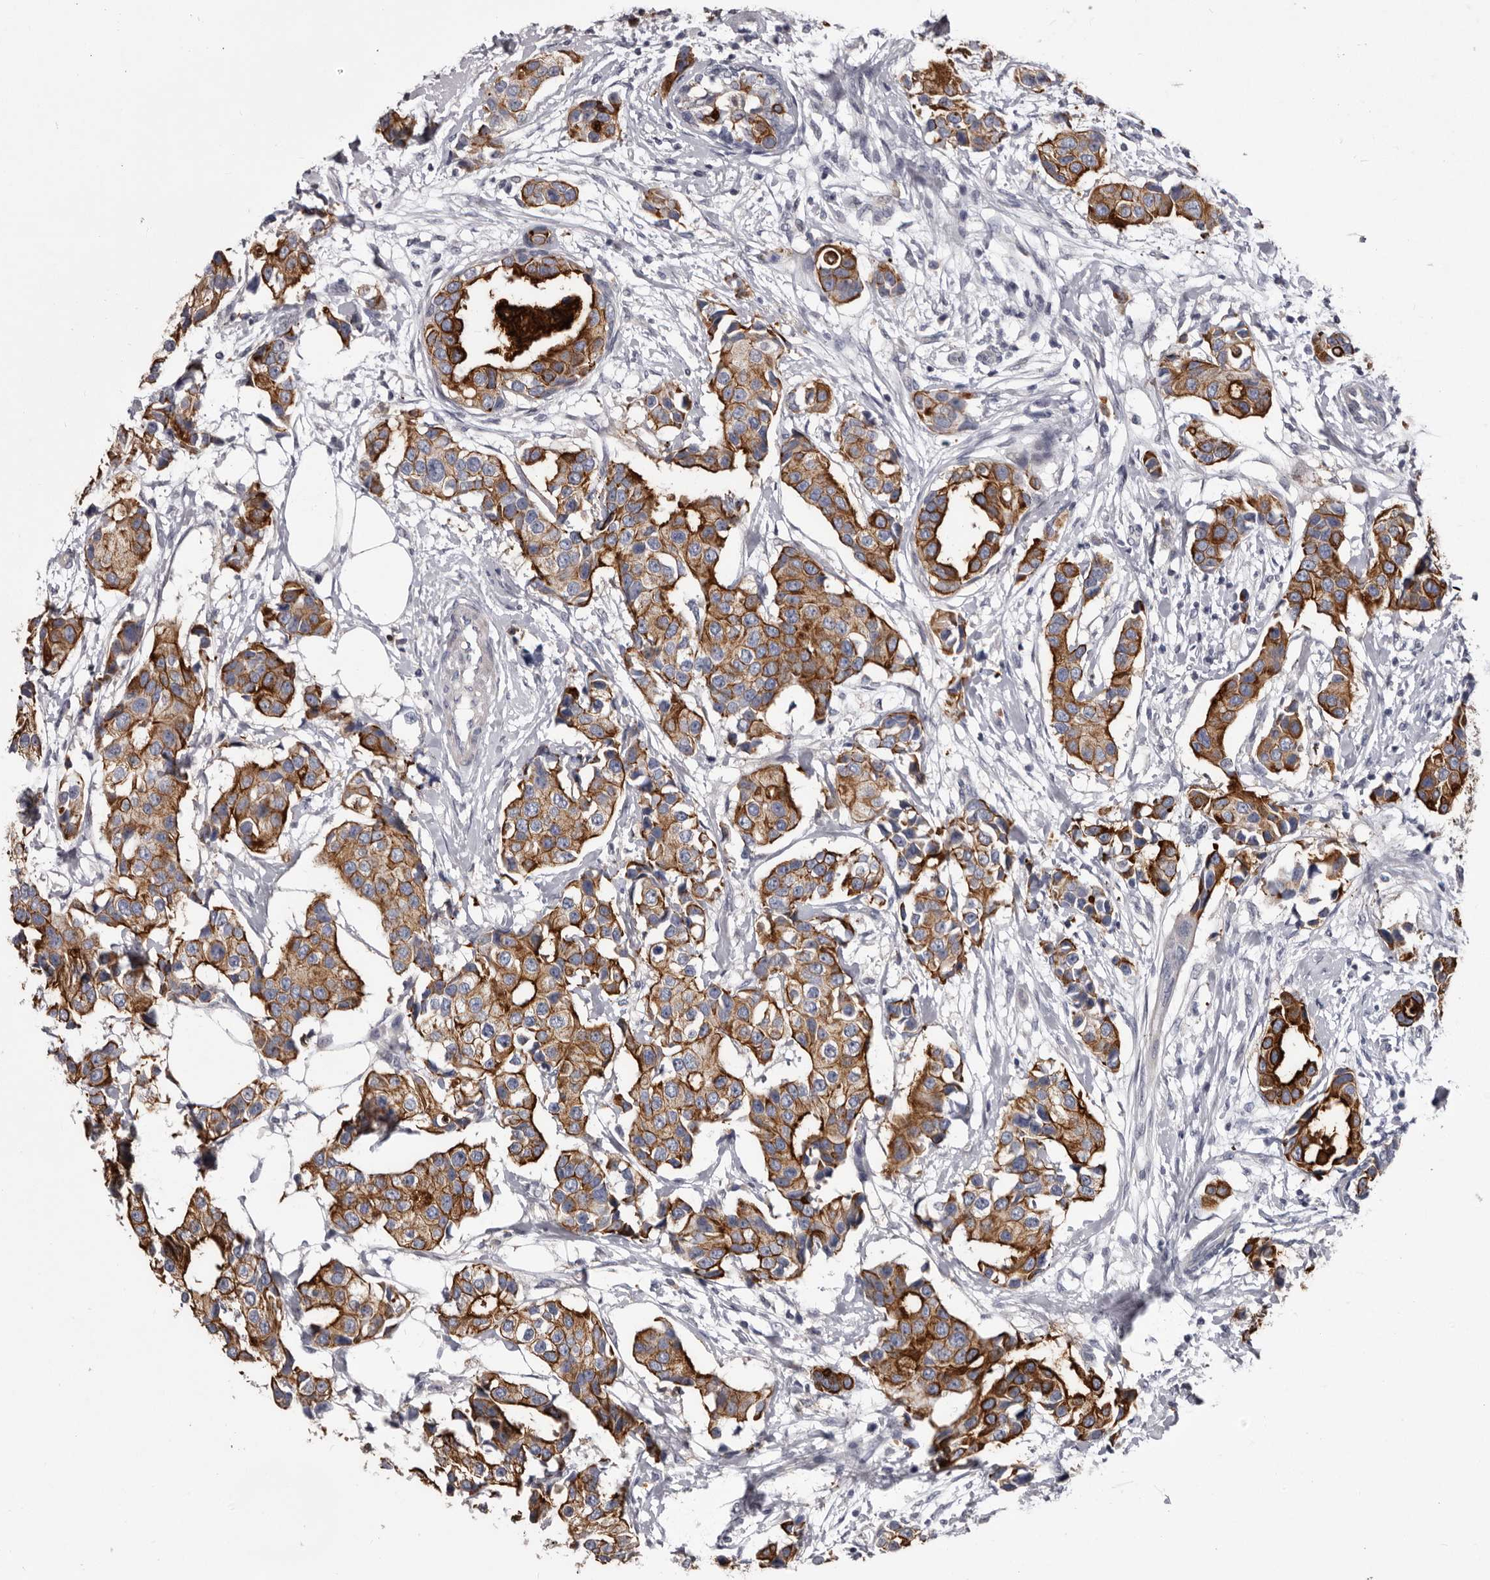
{"staining": {"intensity": "strong", "quantity": ">75%", "location": "cytoplasmic/membranous"}, "tissue": "breast cancer", "cell_type": "Tumor cells", "image_type": "cancer", "snomed": [{"axis": "morphology", "description": "Normal tissue, NOS"}, {"axis": "morphology", "description": "Duct carcinoma"}, {"axis": "topography", "description": "Breast"}], "caption": "Breast cancer stained for a protein (brown) displays strong cytoplasmic/membranous positive staining in about >75% of tumor cells.", "gene": "LPAR6", "patient": {"sex": "female", "age": 39}}